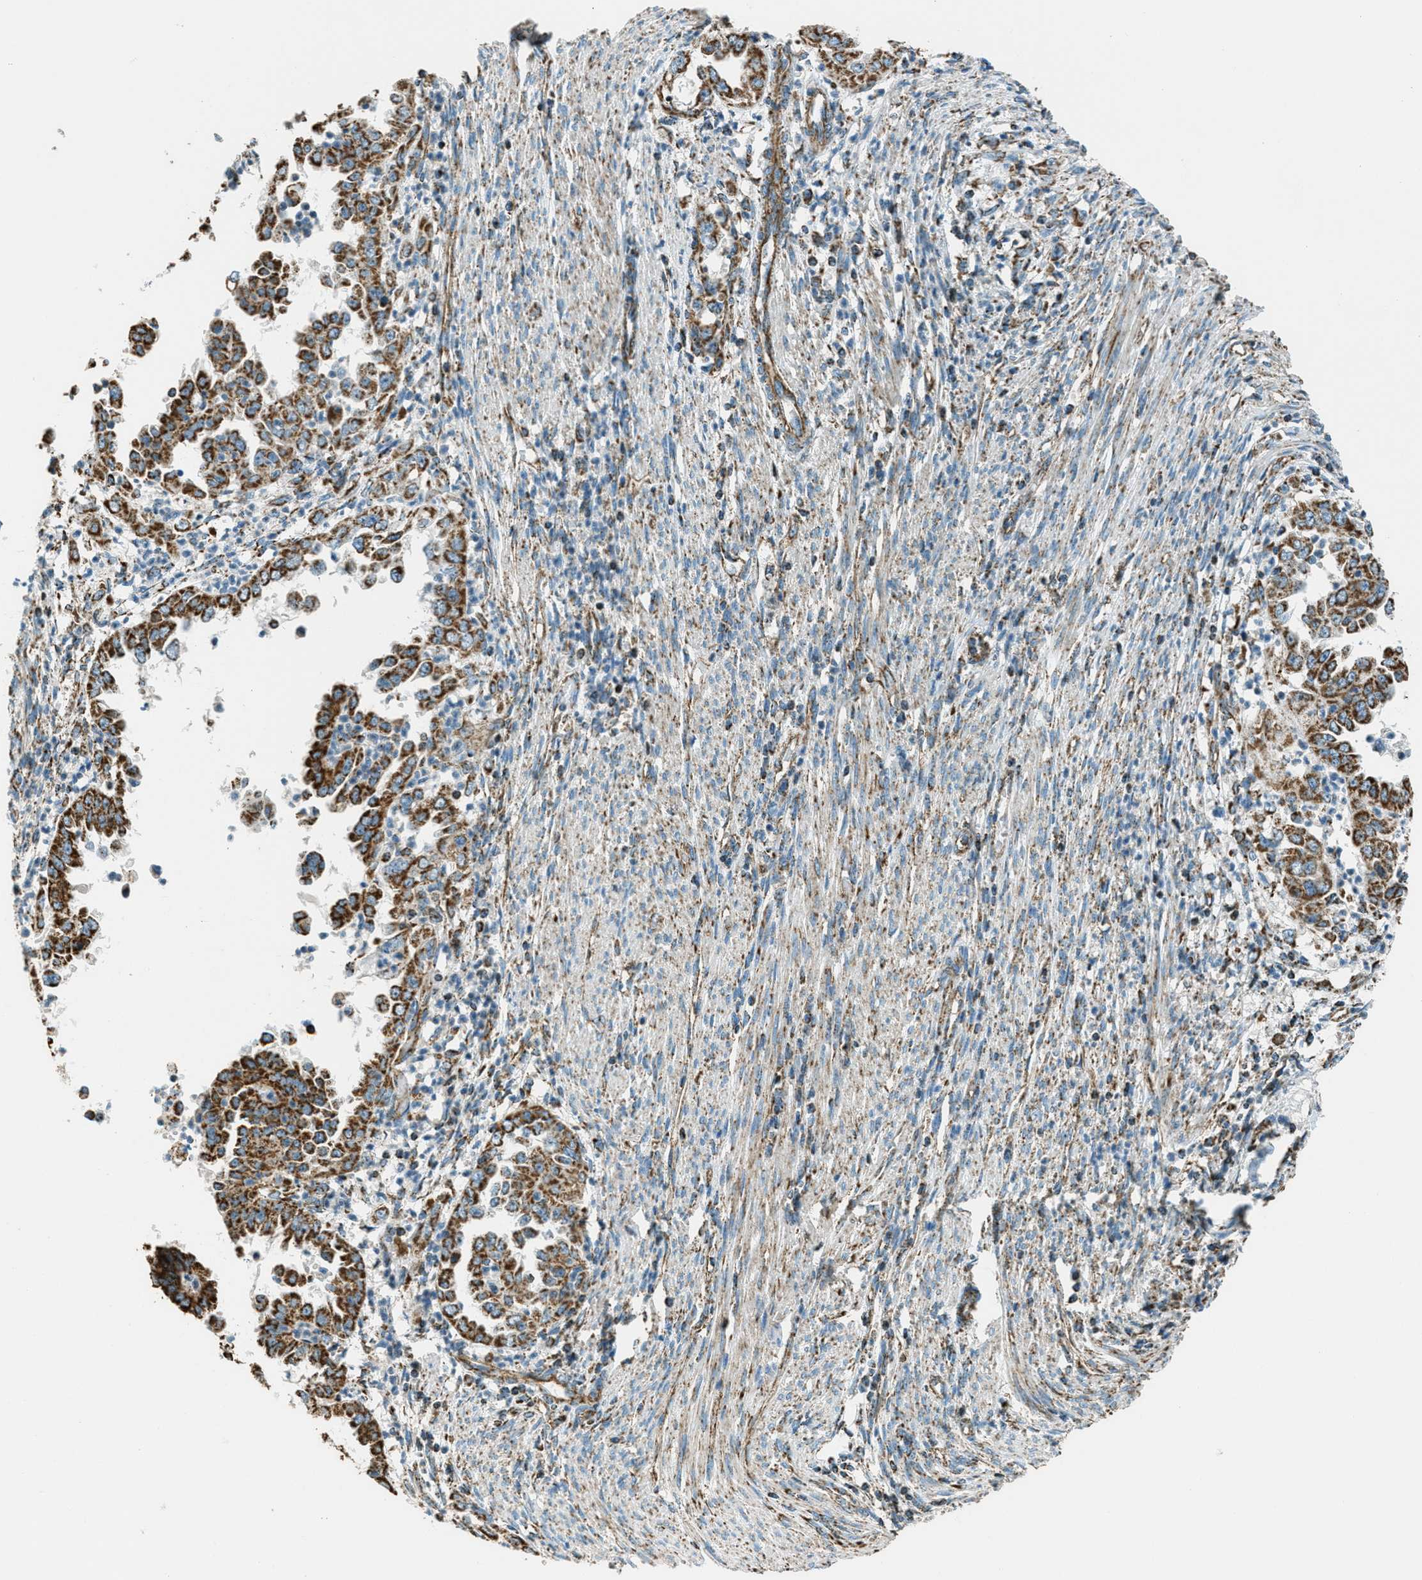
{"staining": {"intensity": "moderate", "quantity": ">75%", "location": "cytoplasmic/membranous"}, "tissue": "endometrial cancer", "cell_type": "Tumor cells", "image_type": "cancer", "snomed": [{"axis": "morphology", "description": "Adenocarcinoma, NOS"}, {"axis": "topography", "description": "Endometrium"}], "caption": "A micrograph showing moderate cytoplasmic/membranous staining in approximately >75% of tumor cells in endometrial cancer (adenocarcinoma), as visualized by brown immunohistochemical staining.", "gene": "CHST15", "patient": {"sex": "female", "age": 85}}